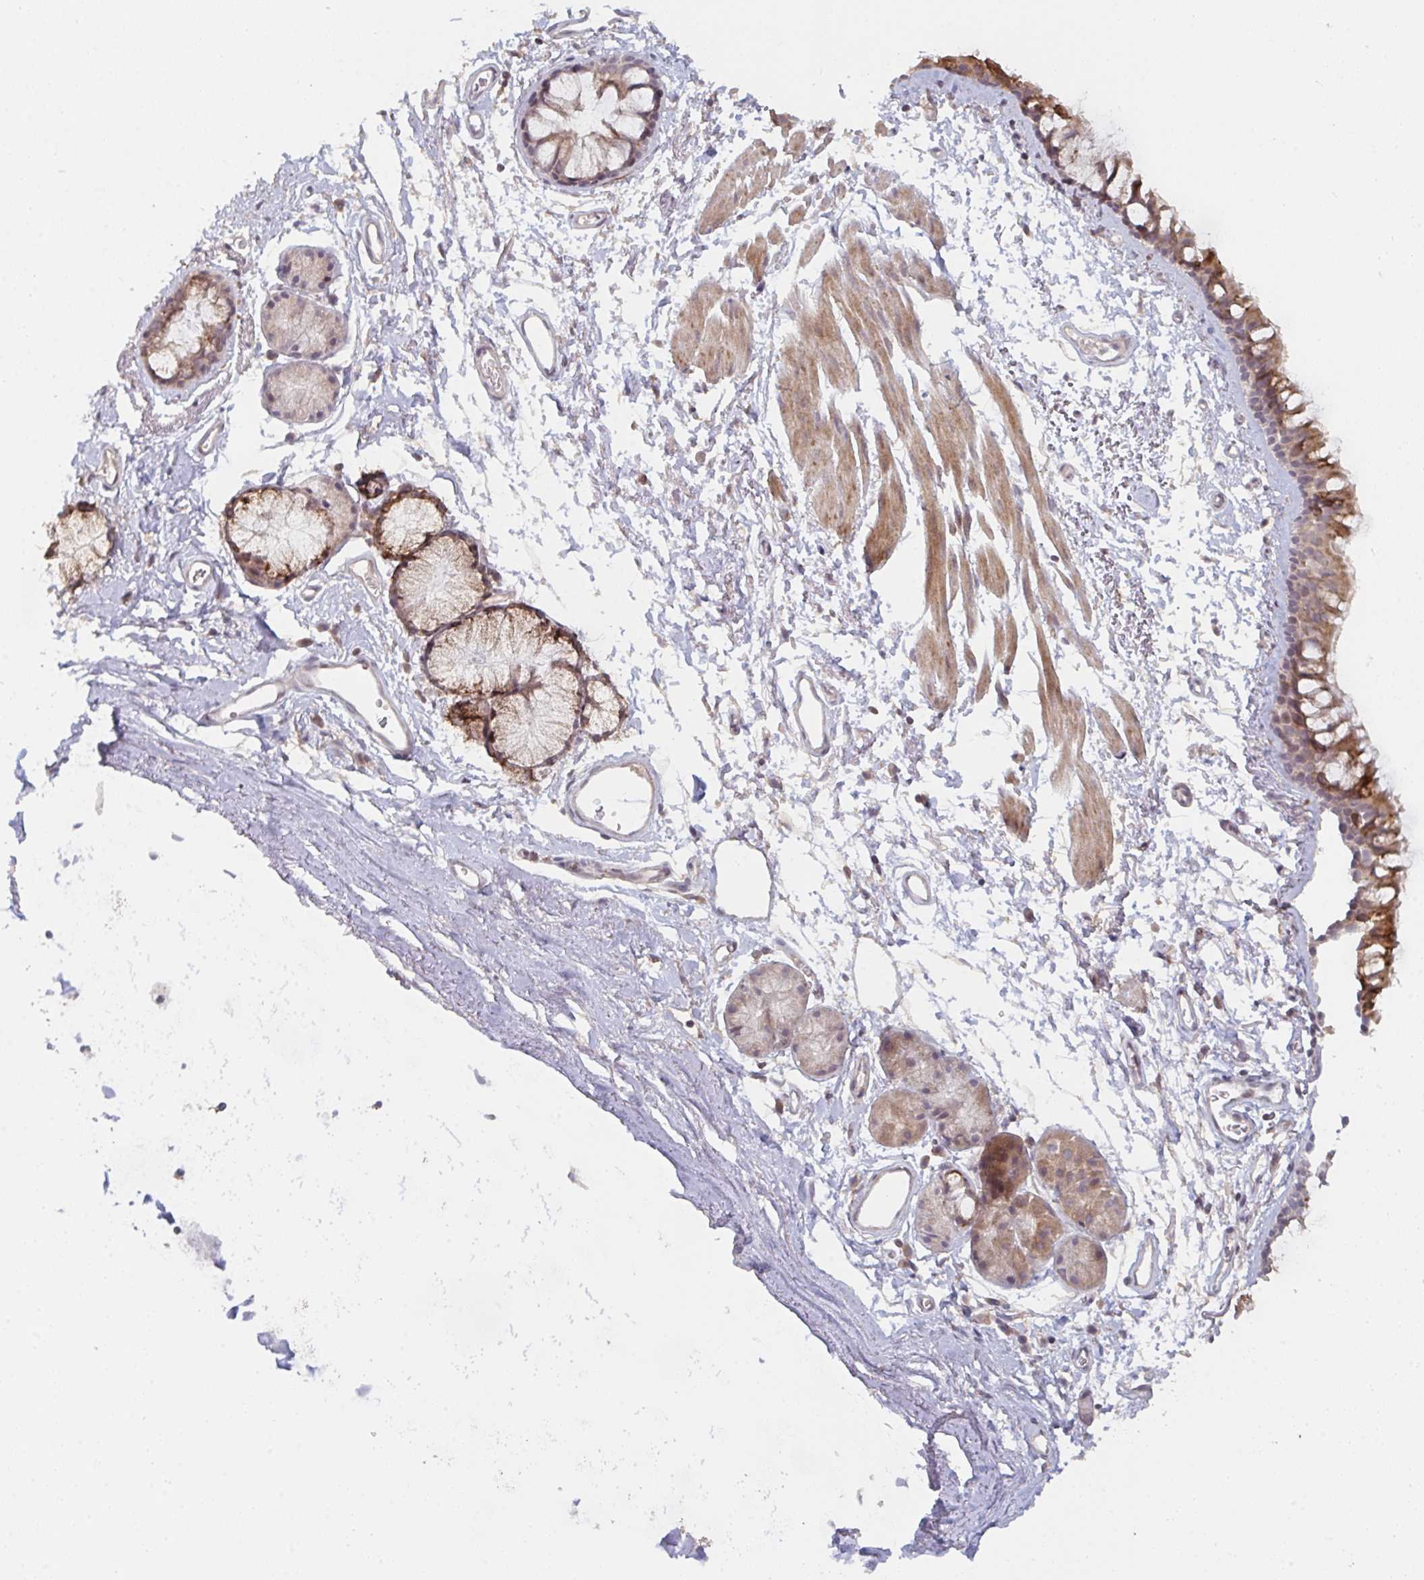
{"staining": {"intensity": "moderate", "quantity": ">75%", "location": "cytoplasmic/membranous"}, "tissue": "bronchus", "cell_type": "Respiratory epithelial cells", "image_type": "normal", "snomed": [{"axis": "morphology", "description": "Normal tissue, NOS"}, {"axis": "topography", "description": "Cartilage tissue"}, {"axis": "topography", "description": "Bronchus"}], "caption": "IHC staining of normal bronchus, which demonstrates medium levels of moderate cytoplasmic/membranous positivity in about >75% of respiratory epithelial cells indicating moderate cytoplasmic/membranous protein staining. The staining was performed using DAB (brown) for protein detection and nuclei were counterstained in hematoxylin (blue).", "gene": "DCST1", "patient": {"sex": "female", "age": 79}}